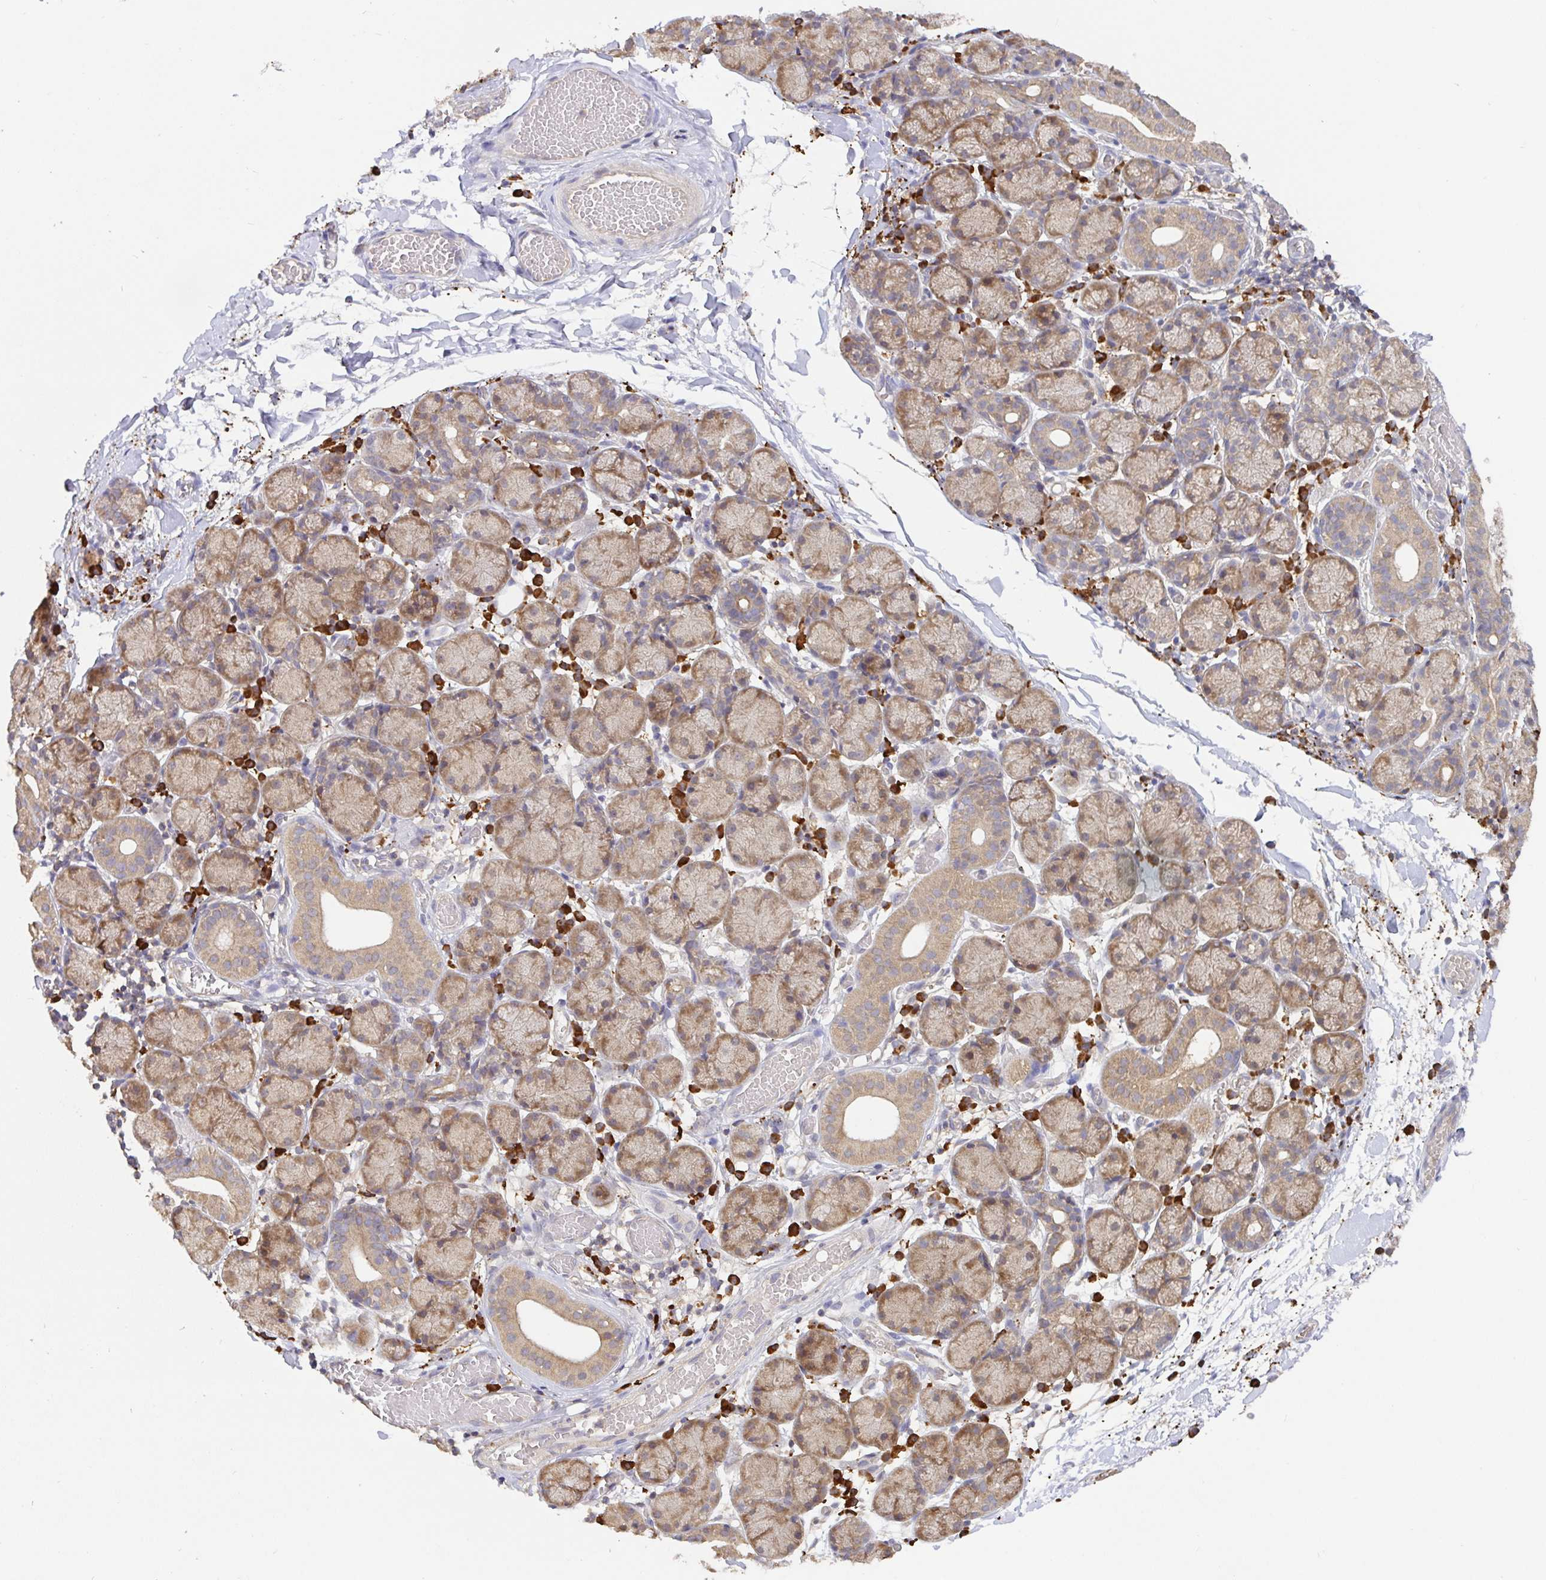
{"staining": {"intensity": "weak", "quantity": ">75%", "location": "cytoplasmic/membranous"}, "tissue": "salivary gland", "cell_type": "Glandular cells", "image_type": "normal", "snomed": [{"axis": "morphology", "description": "Normal tissue, NOS"}, {"axis": "topography", "description": "Salivary gland"}], "caption": "Protein analysis of benign salivary gland exhibits weak cytoplasmic/membranous positivity in approximately >75% of glandular cells. Nuclei are stained in blue.", "gene": "HAGH", "patient": {"sex": "female", "age": 24}}